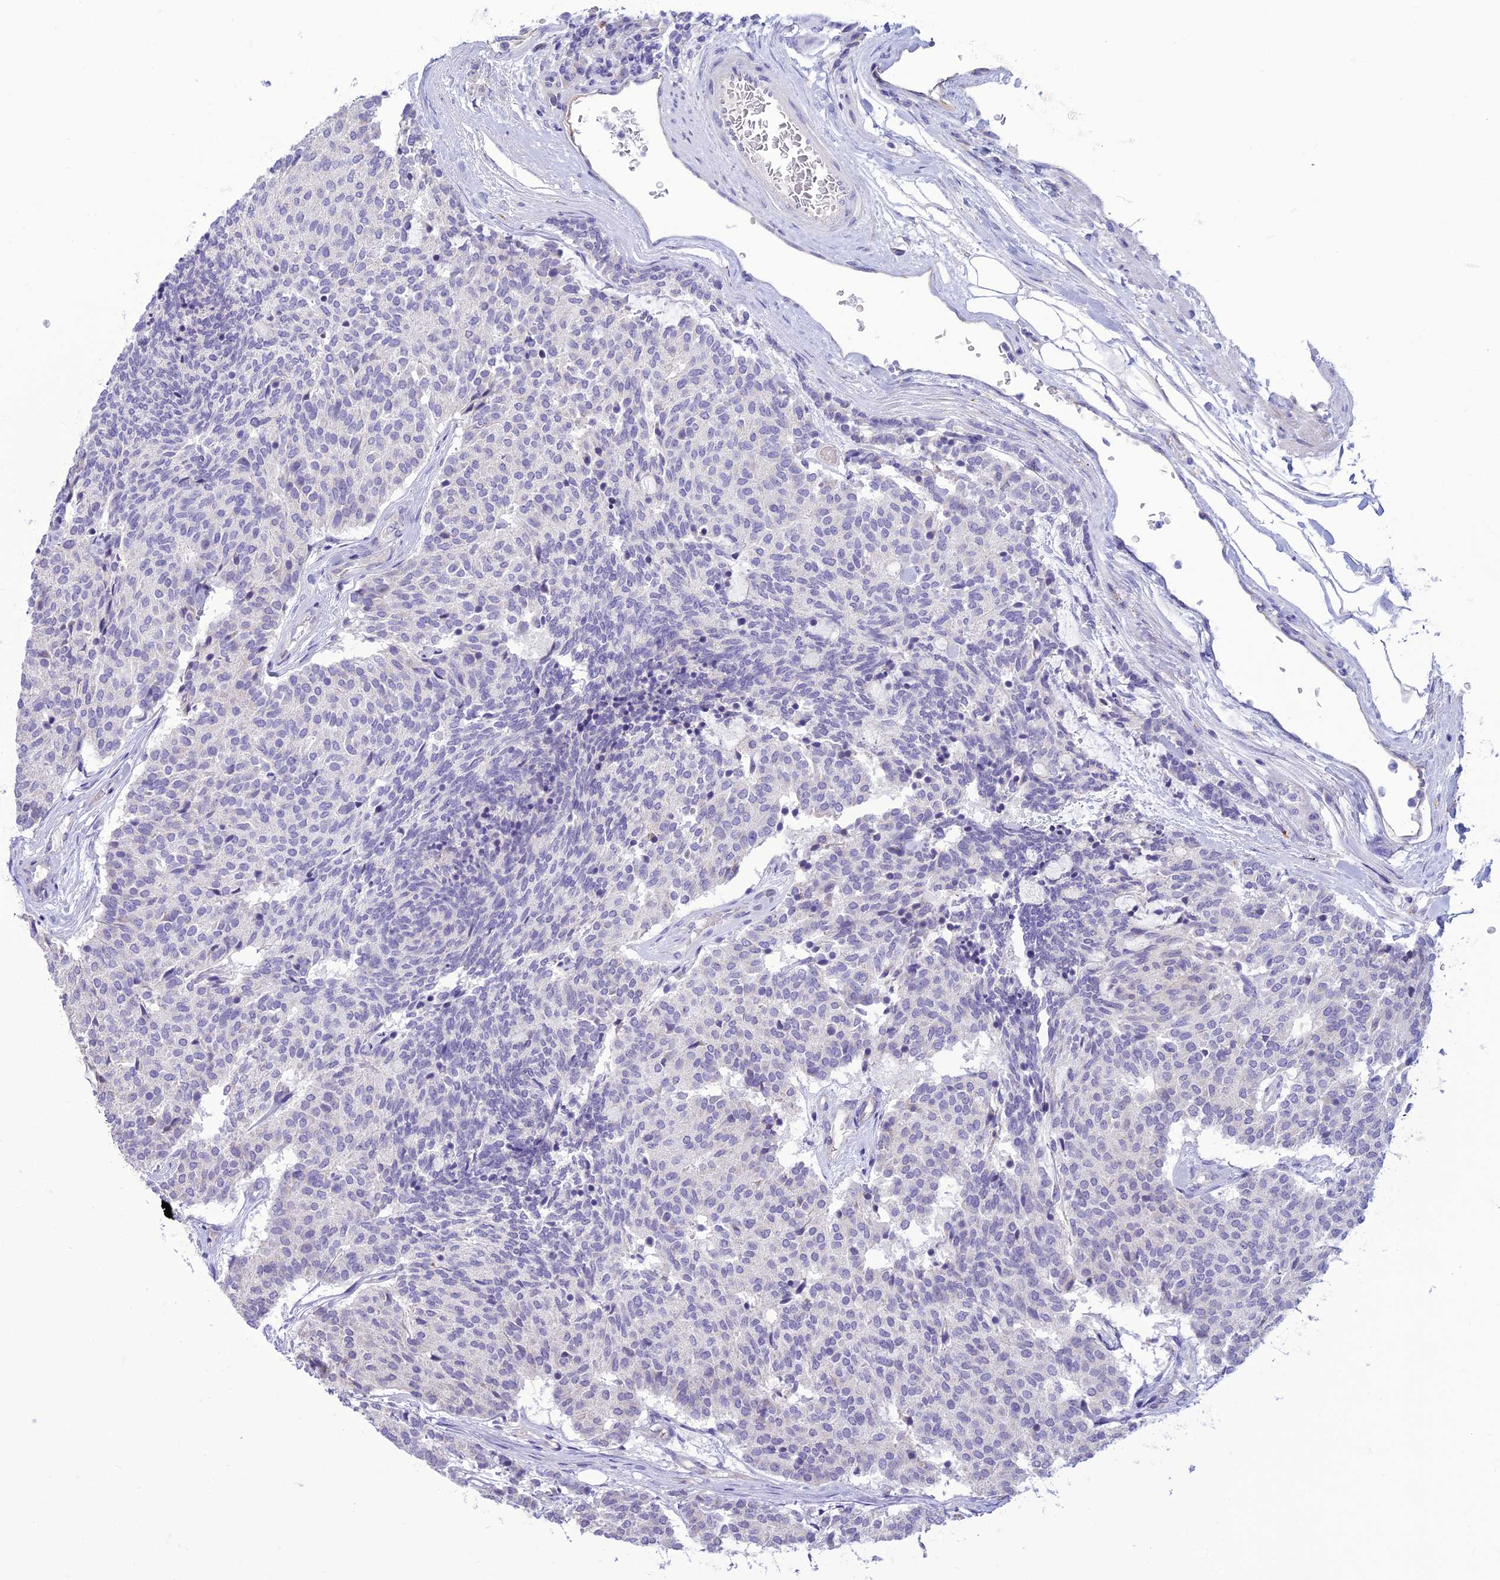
{"staining": {"intensity": "negative", "quantity": "none", "location": "none"}, "tissue": "carcinoid", "cell_type": "Tumor cells", "image_type": "cancer", "snomed": [{"axis": "morphology", "description": "Carcinoid, malignant, NOS"}, {"axis": "topography", "description": "Pancreas"}], "caption": "There is no significant expression in tumor cells of carcinoid (malignant).", "gene": "DHDH", "patient": {"sex": "female", "age": 54}}